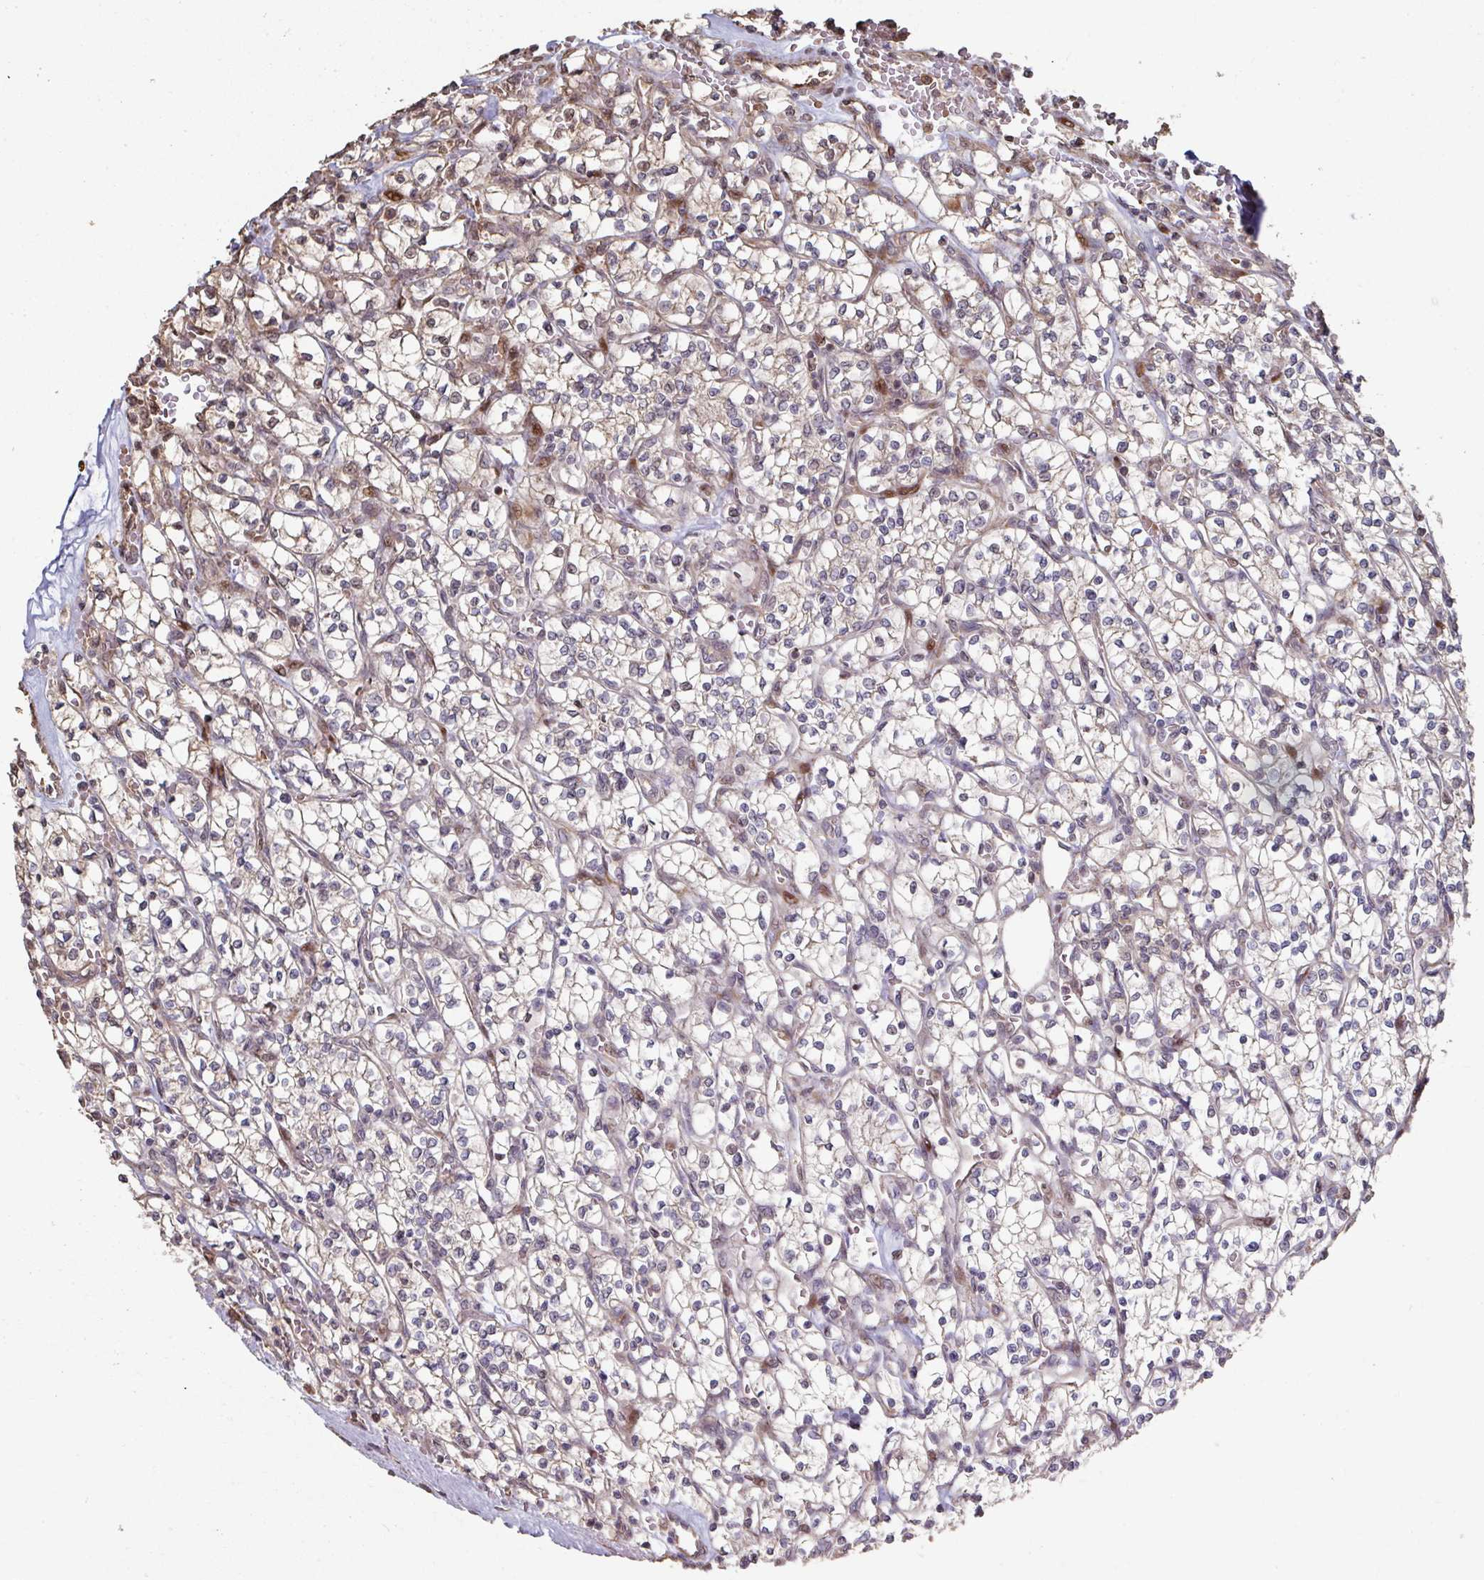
{"staining": {"intensity": "weak", "quantity": "<25%", "location": "cytoplasmic/membranous"}, "tissue": "renal cancer", "cell_type": "Tumor cells", "image_type": "cancer", "snomed": [{"axis": "morphology", "description": "Adenocarcinoma, NOS"}, {"axis": "topography", "description": "Kidney"}], "caption": "Human renal cancer (adenocarcinoma) stained for a protein using immunohistochemistry shows no positivity in tumor cells.", "gene": "CA7", "patient": {"sex": "female", "age": 64}}